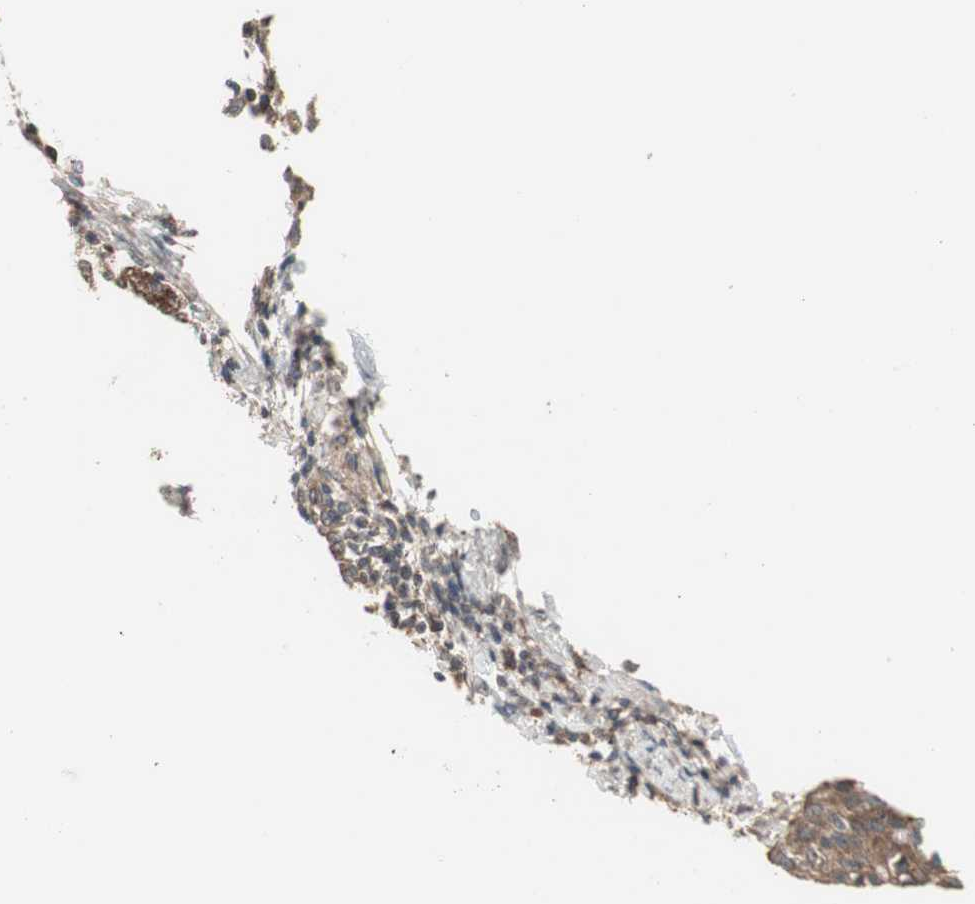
{"staining": {"intensity": "moderate", "quantity": ">75%", "location": "cytoplasmic/membranous"}, "tissue": "cervical cancer", "cell_type": "Tumor cells", "image_type": "cancer", "snomed": [{"axis": "morphology", "description": "Squamous cell carcinoma, NOS"}, {"axis": "topography", "description": "Cervix"}], "caption": "Cervical cancer was stained to show a protein in brown. There is medium levels of moderate cytoplasmic/membranous positivity in approximately >75% of tumor cells.", "gene": "FBXO5", "patient": {"sex": "female", "age": 38}}